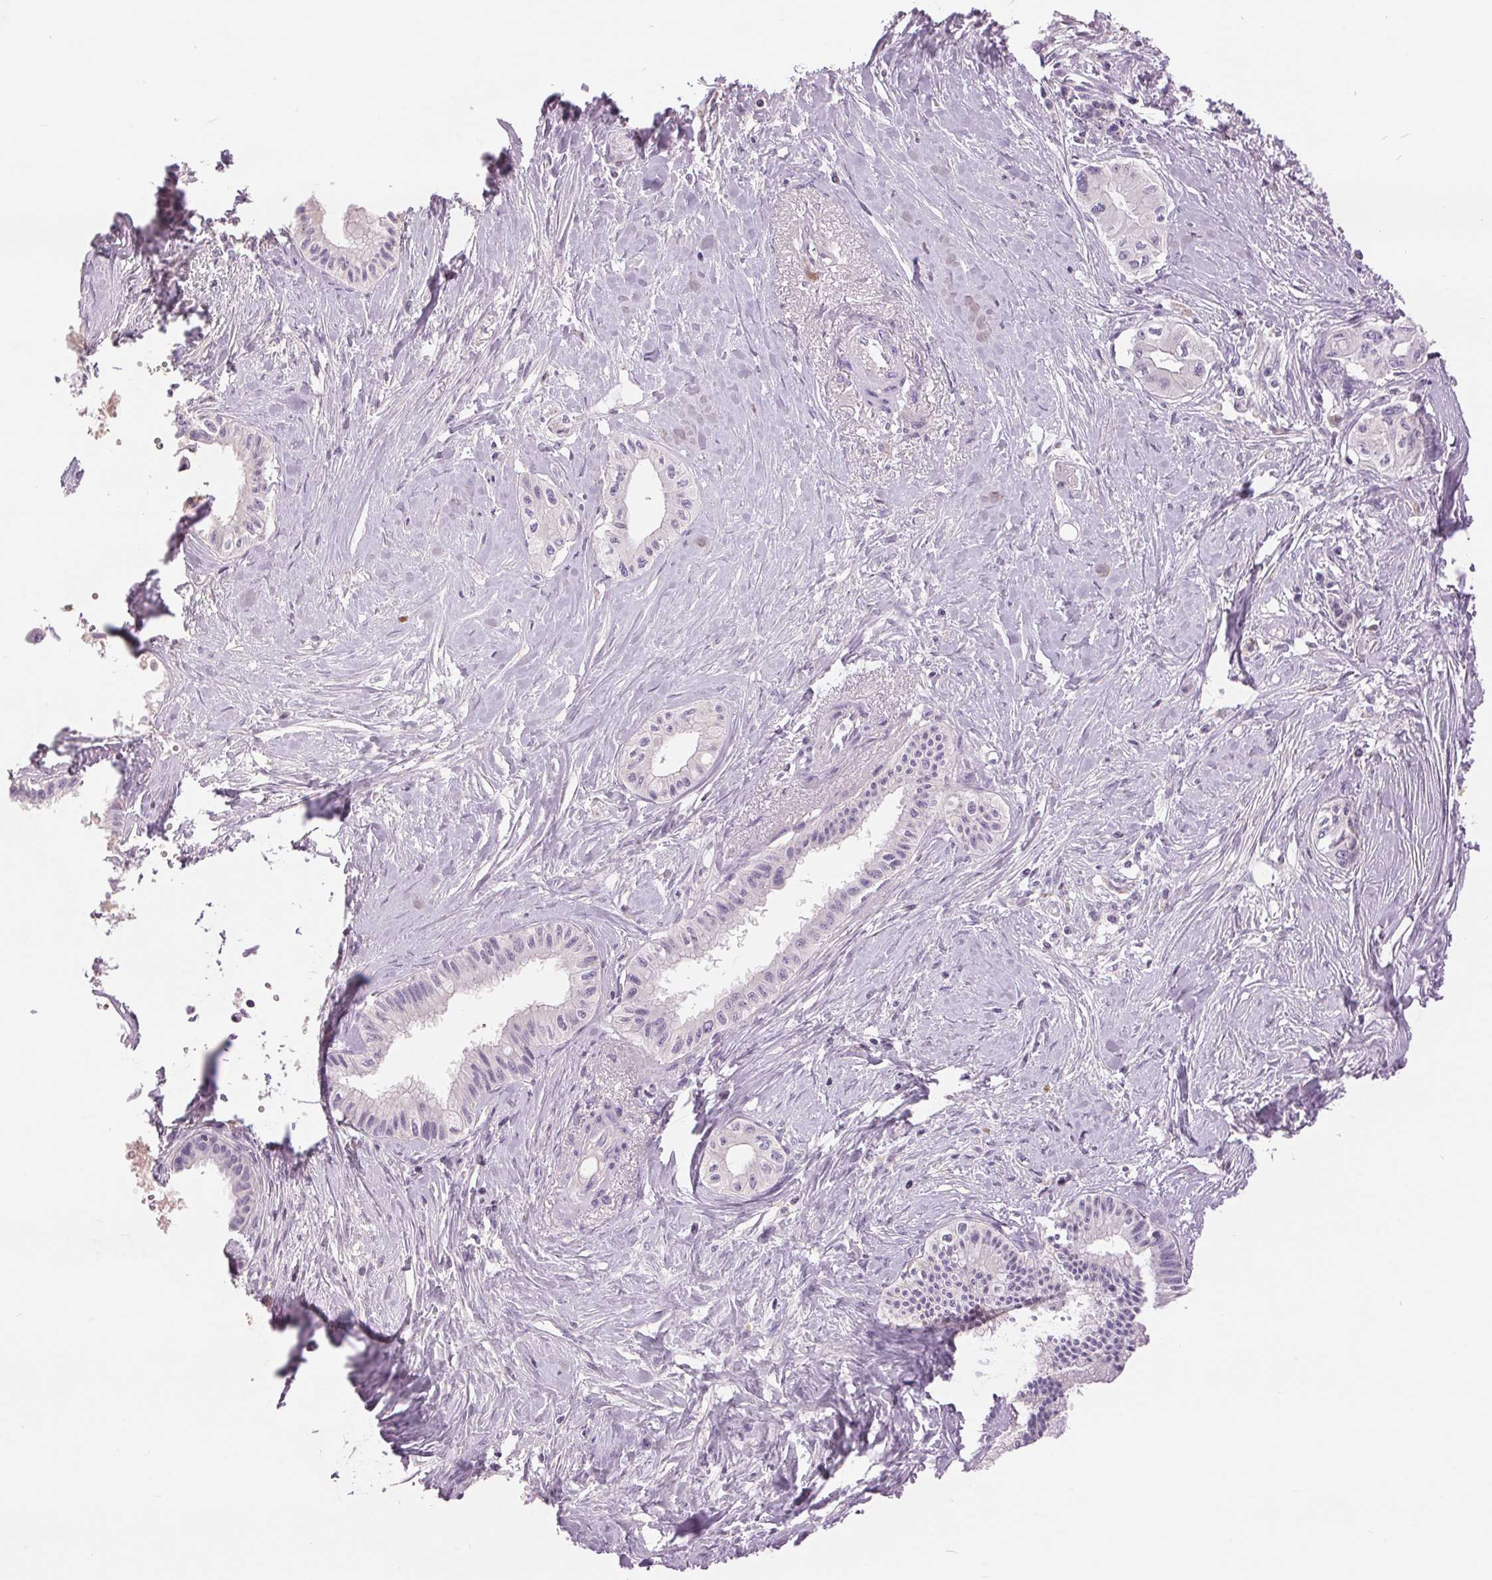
{"staining": {"intensity": "negative", "quantity": "none", "location": "none"}, "tissue": "pancreatic cancer", "cell_type": "Tumor cells", "image_type": "cancer", "snomed": [{"axis": "morphology", "description": "Adenocarcinoma, NOS"}, {"axis": "topography", "description": "Pancreas"}], "caption": "Adenocarcinoma (pancreatic) was stained to show a protein in brown. There is no significant staining in tumor cells.", "gene": "FXYD4", "patient": {"sex": "male", "age": 71}}